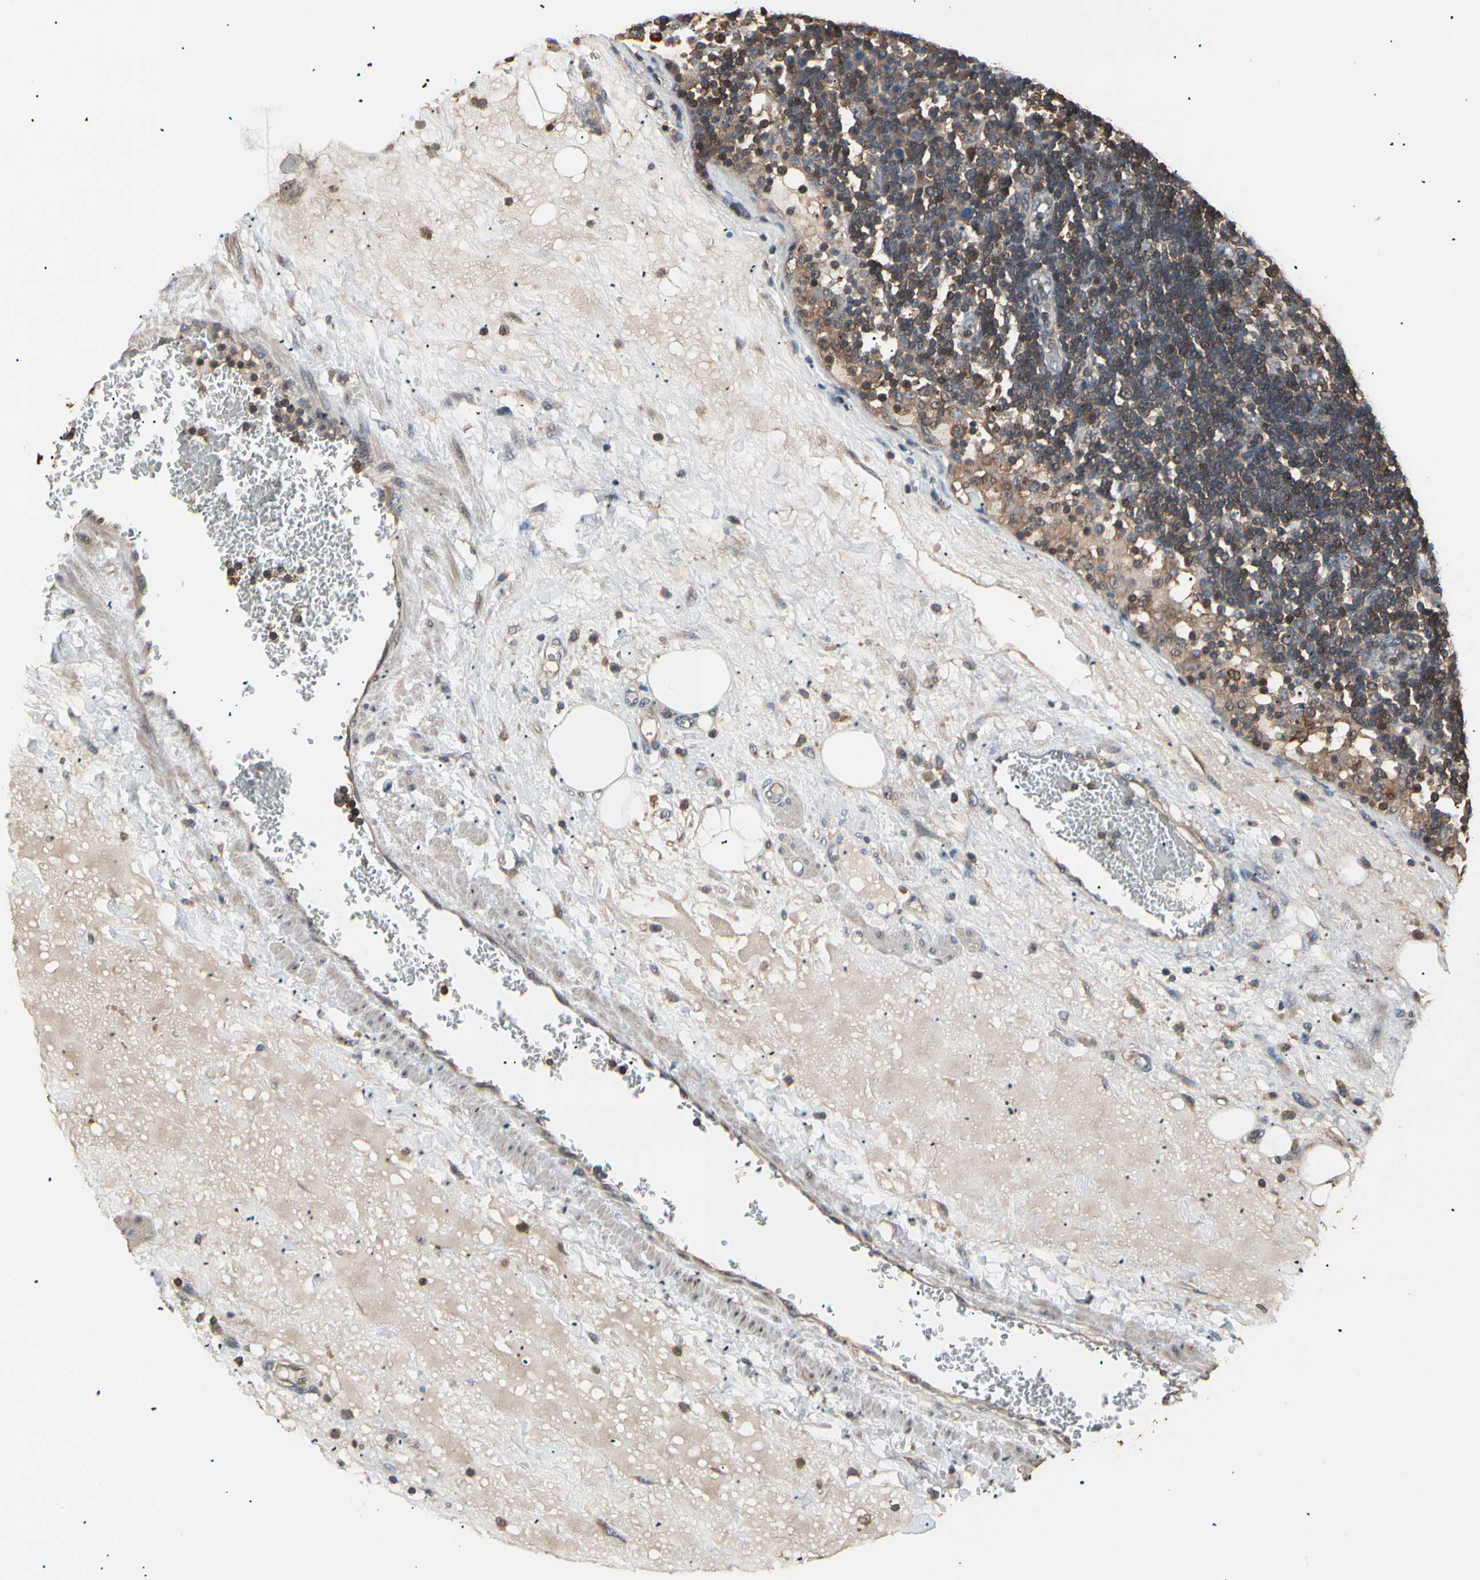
{"staining": {"intensity": "moderate", "quantity": ">75%", "location": "cytoplasmic/membranous"}, "tissue": "lymph node", "cell_type": "Germinal center cells", "image_type": "normal", "snomed": [{"axis": "morphology", "description": "Normal tissue, NOS"}, {"axis": "morphology", "description": "Squamous cell carcinoma, metastatic, NOS"}, {"axis": "topography", "description": "Lymph node"}], "caption": "A medium amount of moderate cytoplasmic/membranous expression is identified in approximately >75% of germinal center cells in benign lymph node.", "gene": "MAPK13", "patient": {"sex": "female", "age": 53}}